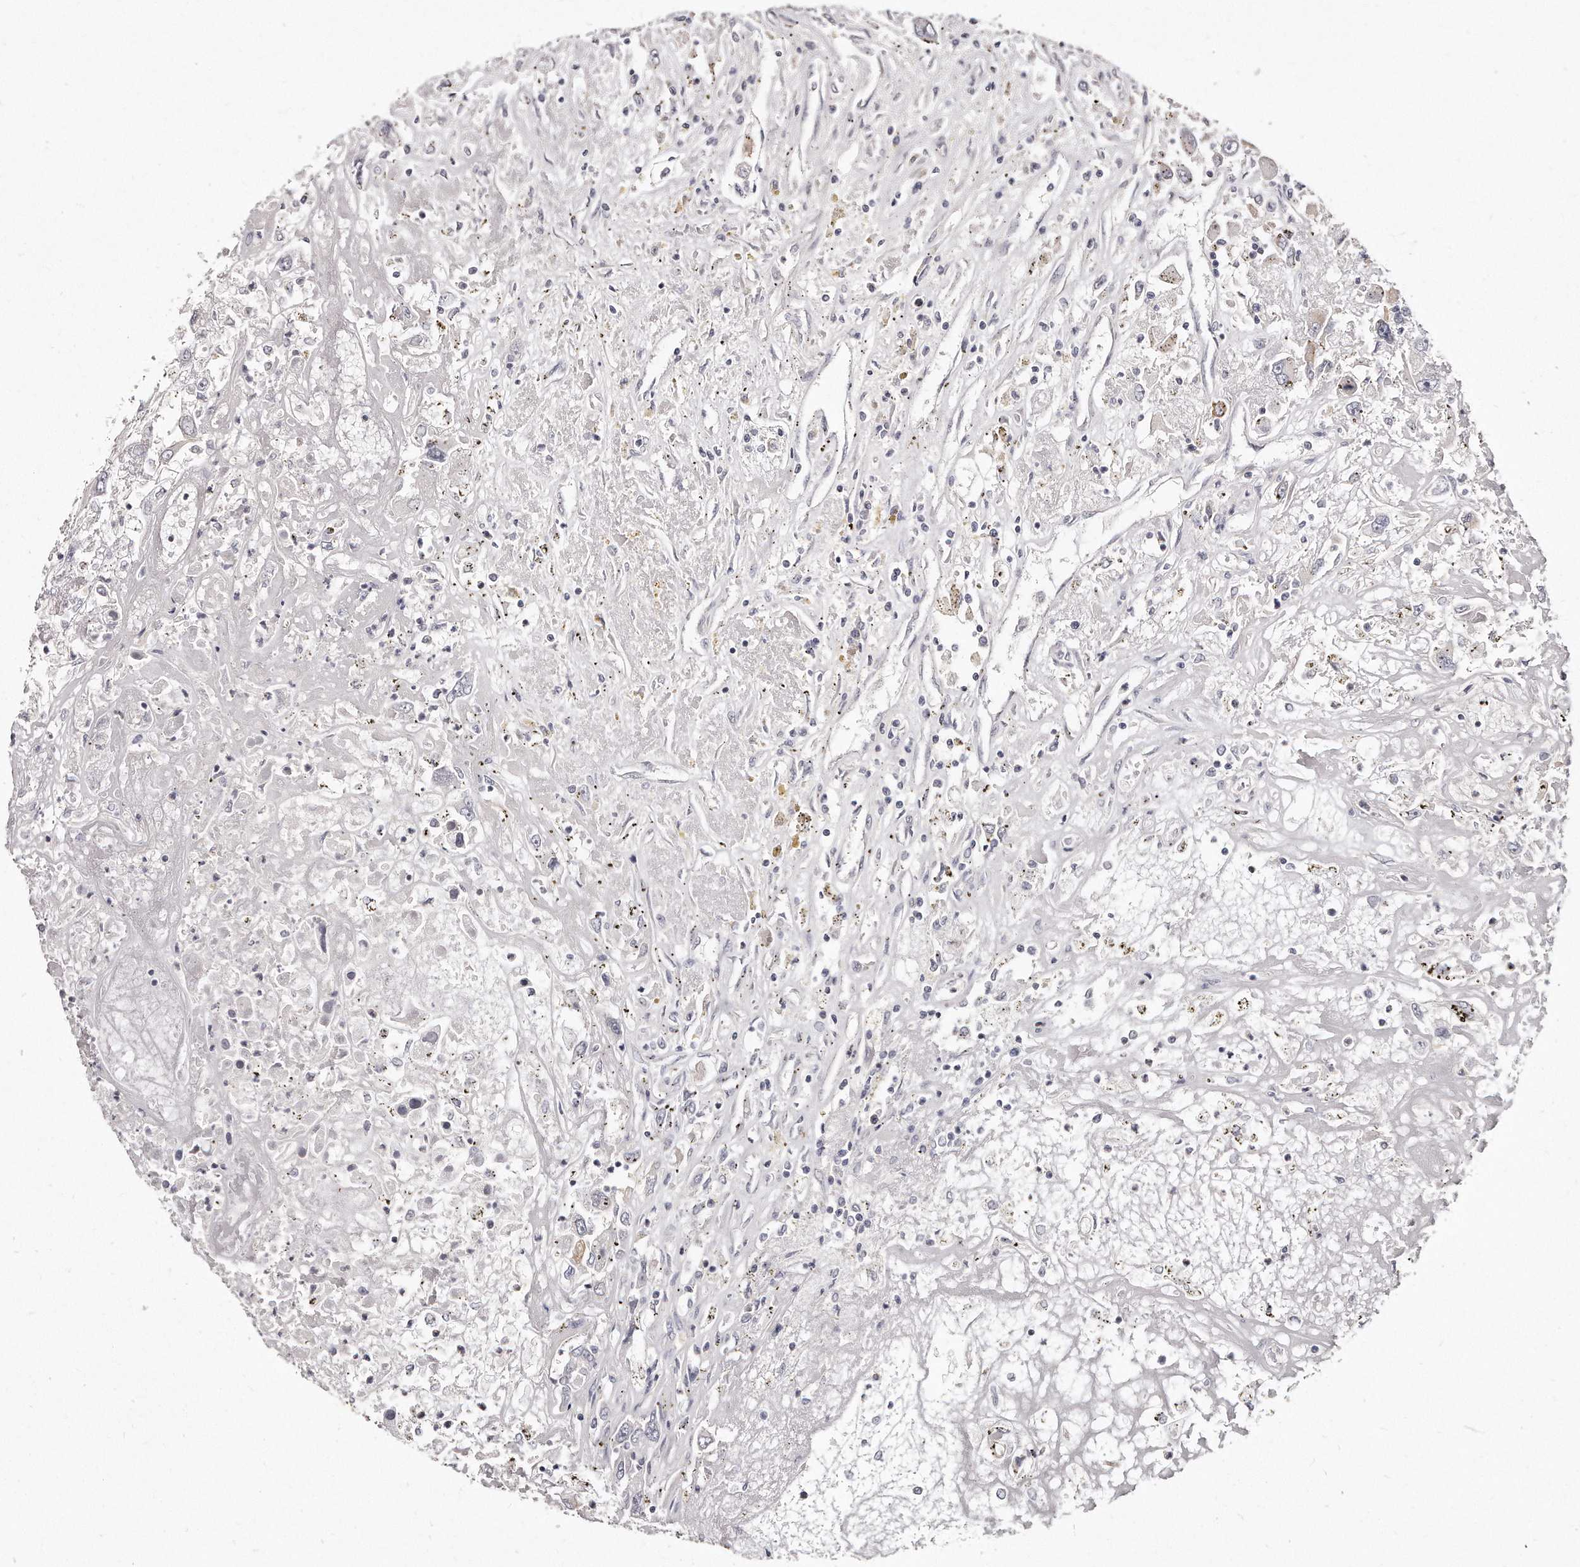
{"staining": {"intensity": "negative", "quantity": "none", "location": "none"}, "tissue": "renal cancer", "cell_type": "Tumor cells", "image_type": "cancer", "snomed": [{"axis": "morphology", "description": "Adenocarcinoma, NOS"}, {"axis": "topography", "description": "Kidney"}], "caption": "IHC image of human adenocarcinoma (renal) stained for a protein (brown), which shows no staining in tumor cells.", "gene": "TTLL4", "patient": {"sex": "female", "age": 52}}